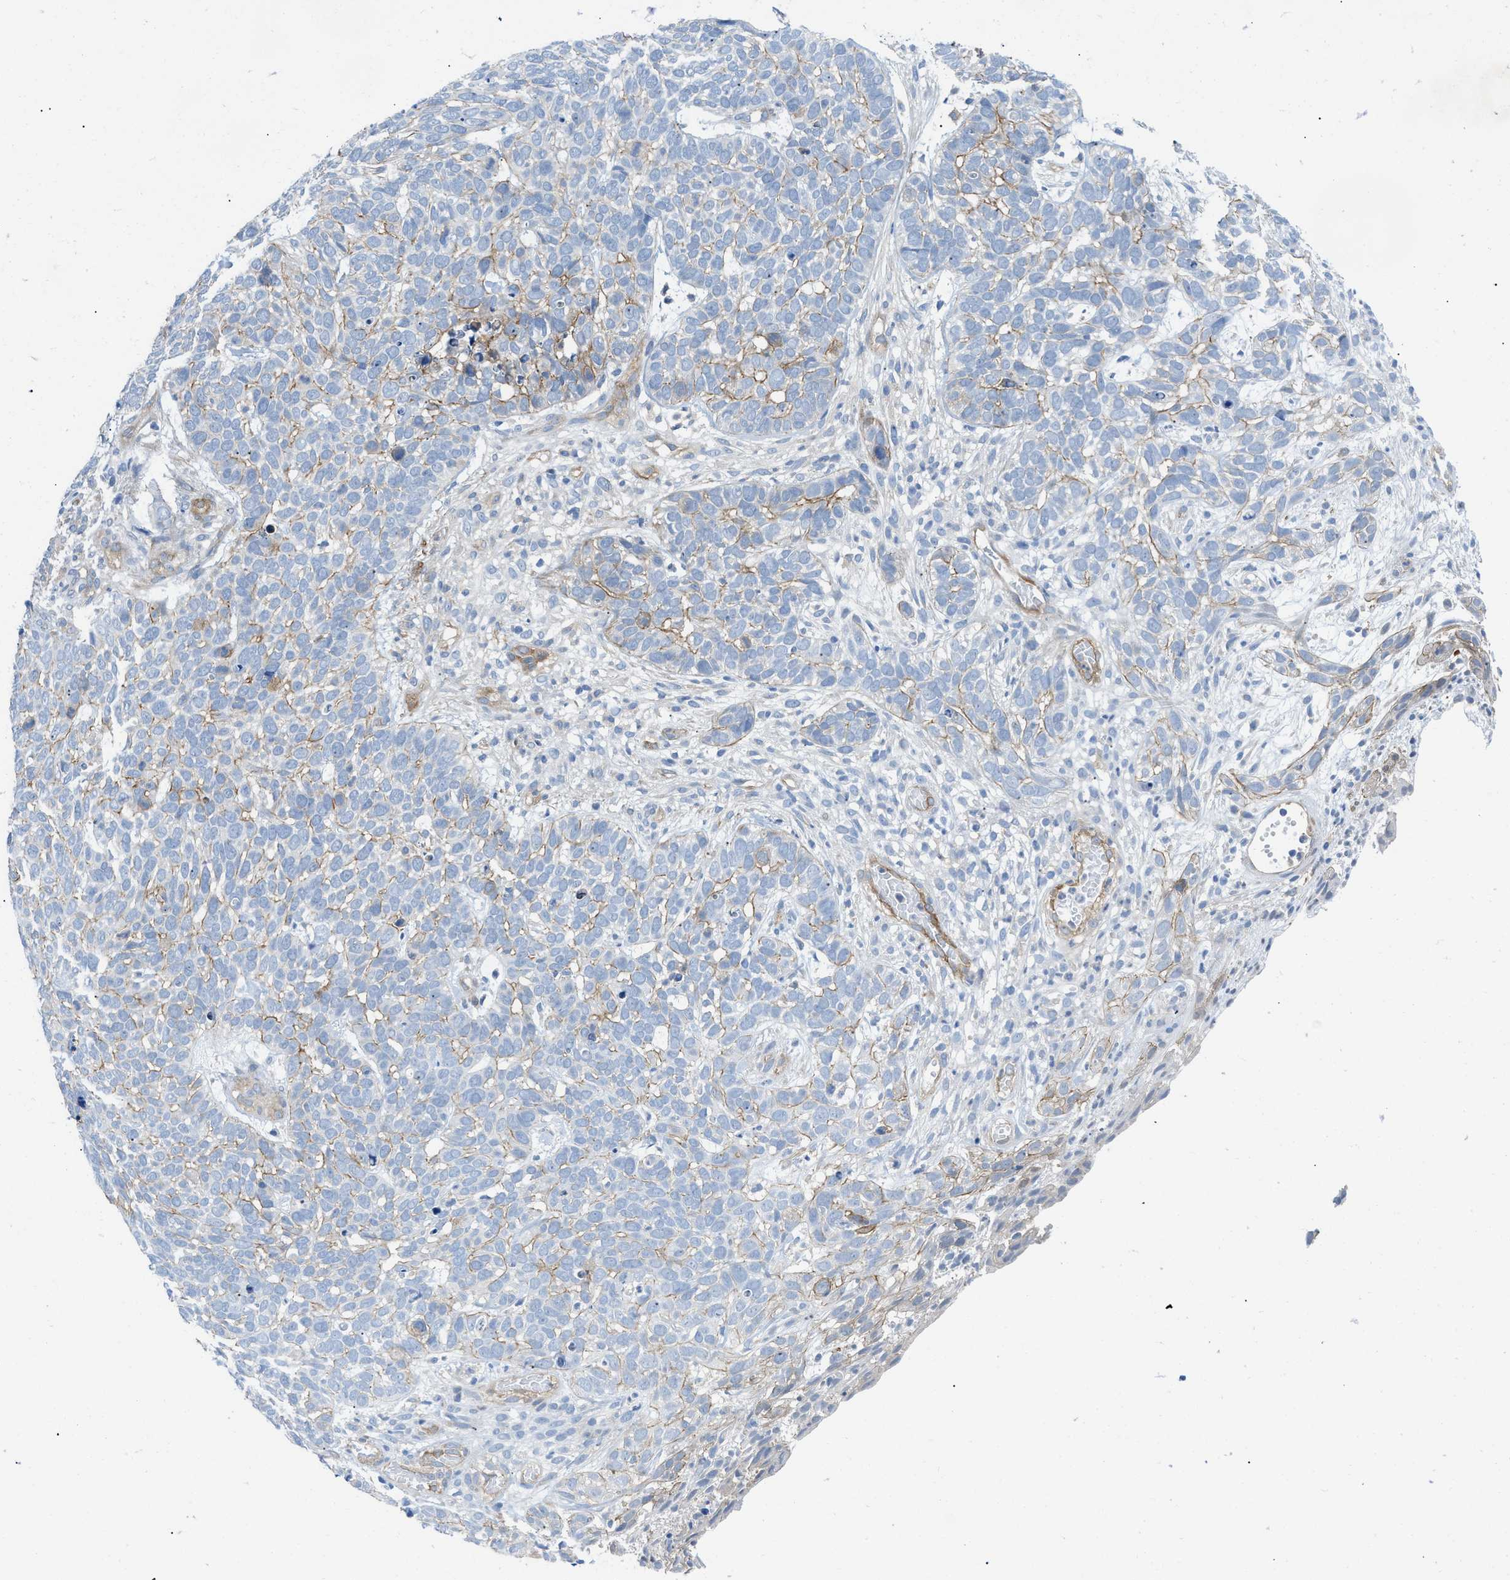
{"staining": {"intensity": "moderate", "quantity": "25%-75%", "location": "cytoplasmic/membranous"}, "tissue": "skin cancer", "cell_type": "Tumor cells", "image_type": "cancer", "snomed": [{"axis": "morphology", "description": "Basal cell carcinoma"}, {"axis": "topography", "description": "Skin"}], "caption": "Immunohistochemistry (IHC) (DAB (3,3'-diaminobenzidine)) staining of human basal cell carcinoma (skin) demonstrates moderate cytoplasmic/membranous protein positivity in about 25%-75% of tumor cells.", "gene": "PDLIM5", "patient": {"sex": "male", "age": 87}}